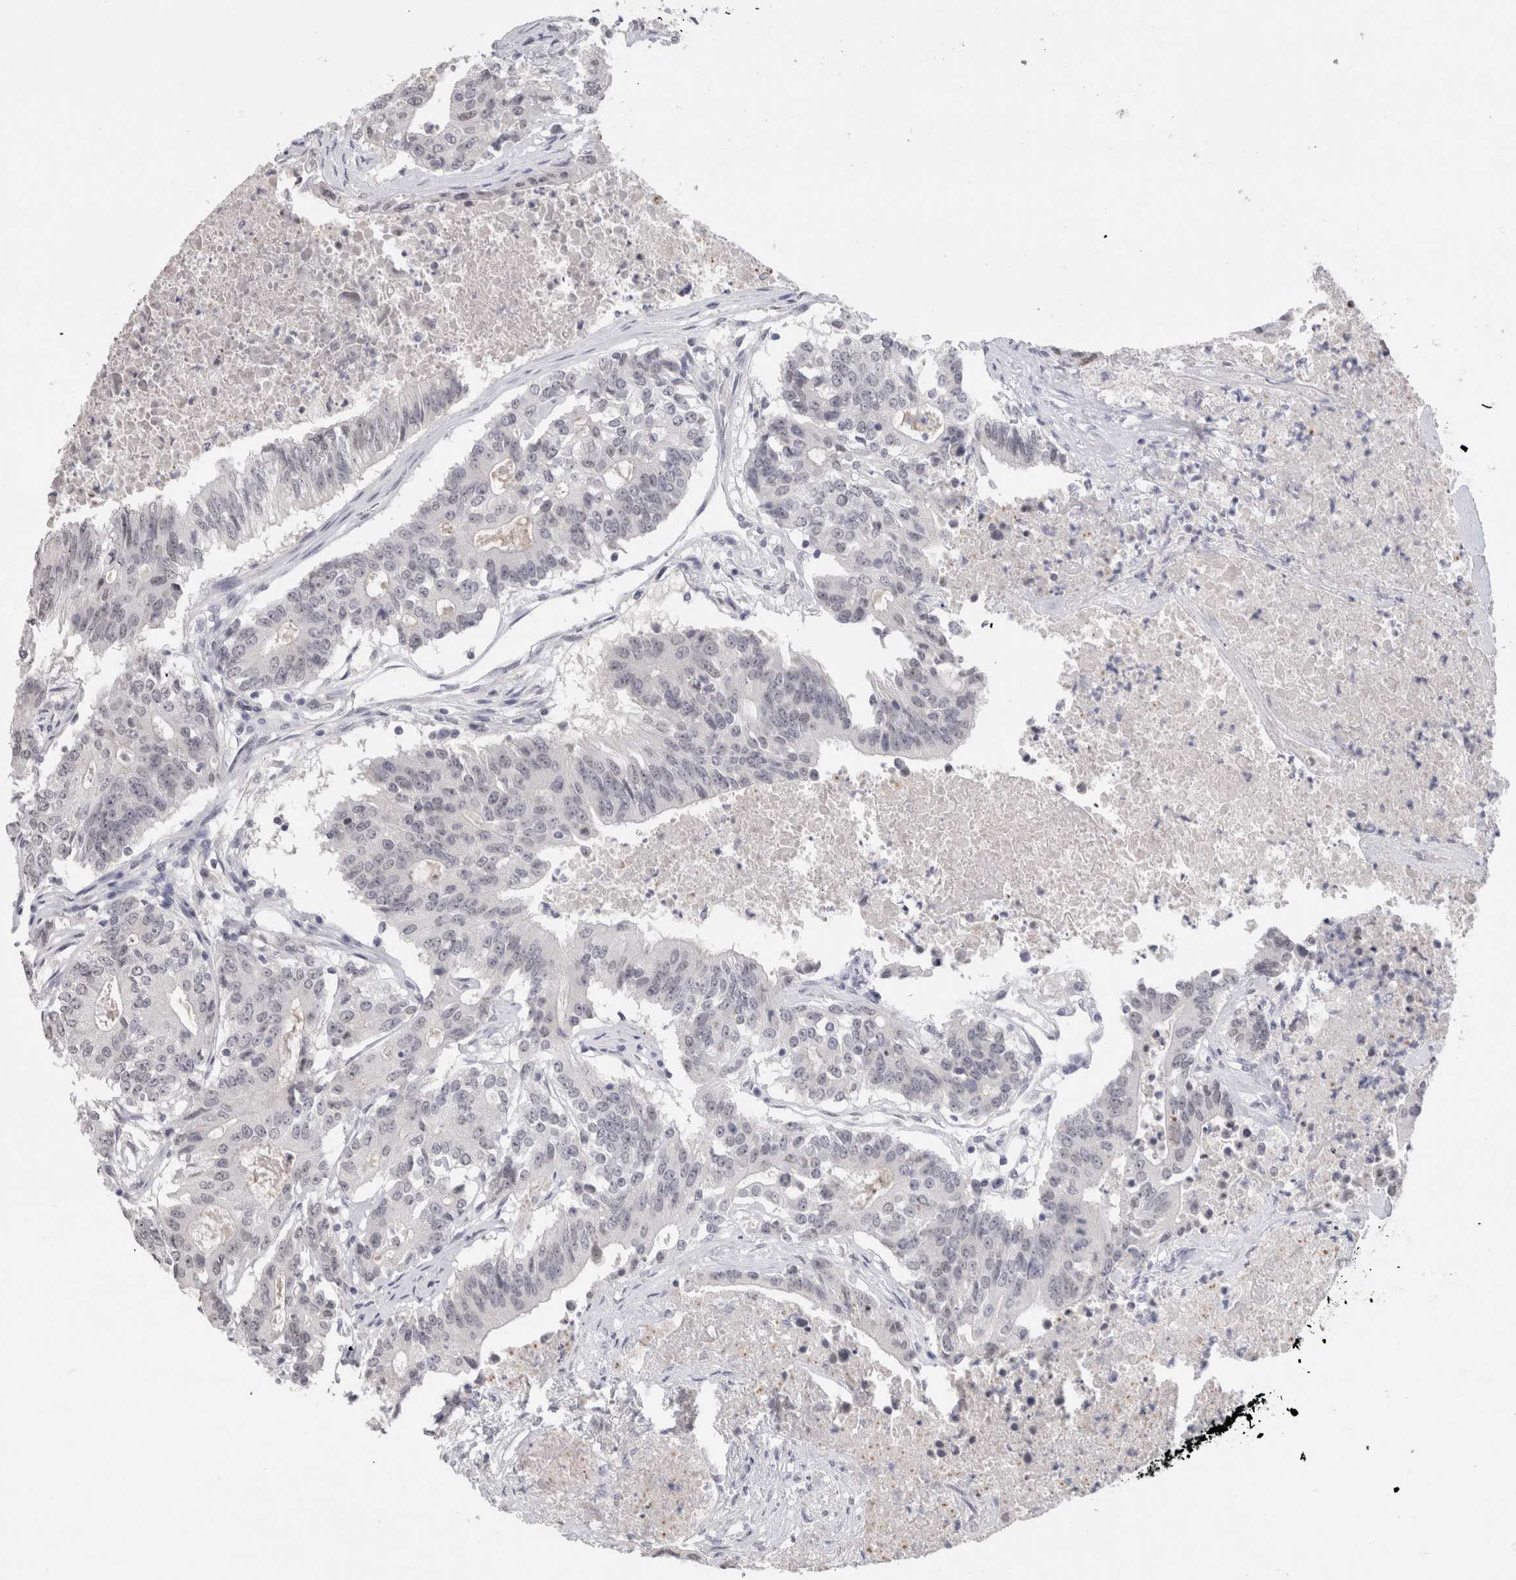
{"staining": {"intensity": "negative", "quantity": "none", "location": "none"}, "tissue": "colorectal cancer", "cell_type": "Tumor cells", "image_type": "cancer", "snomed": [{"axis": "morphology", "description": "Adenocarcinoma, NOS"}, {"axis": "topography", "description": "Colon"}], "caption": "Tumor cells are negative for brown protein staining in adenocarcinoma (colorectal). The staining is performed using DAB (3,3'-diaminobenzidine) brown chromogen with nuclei counter-stained in using hematoxylin.", "gene": "CADM3", "patient": {"sex": "female", "age": 77}}